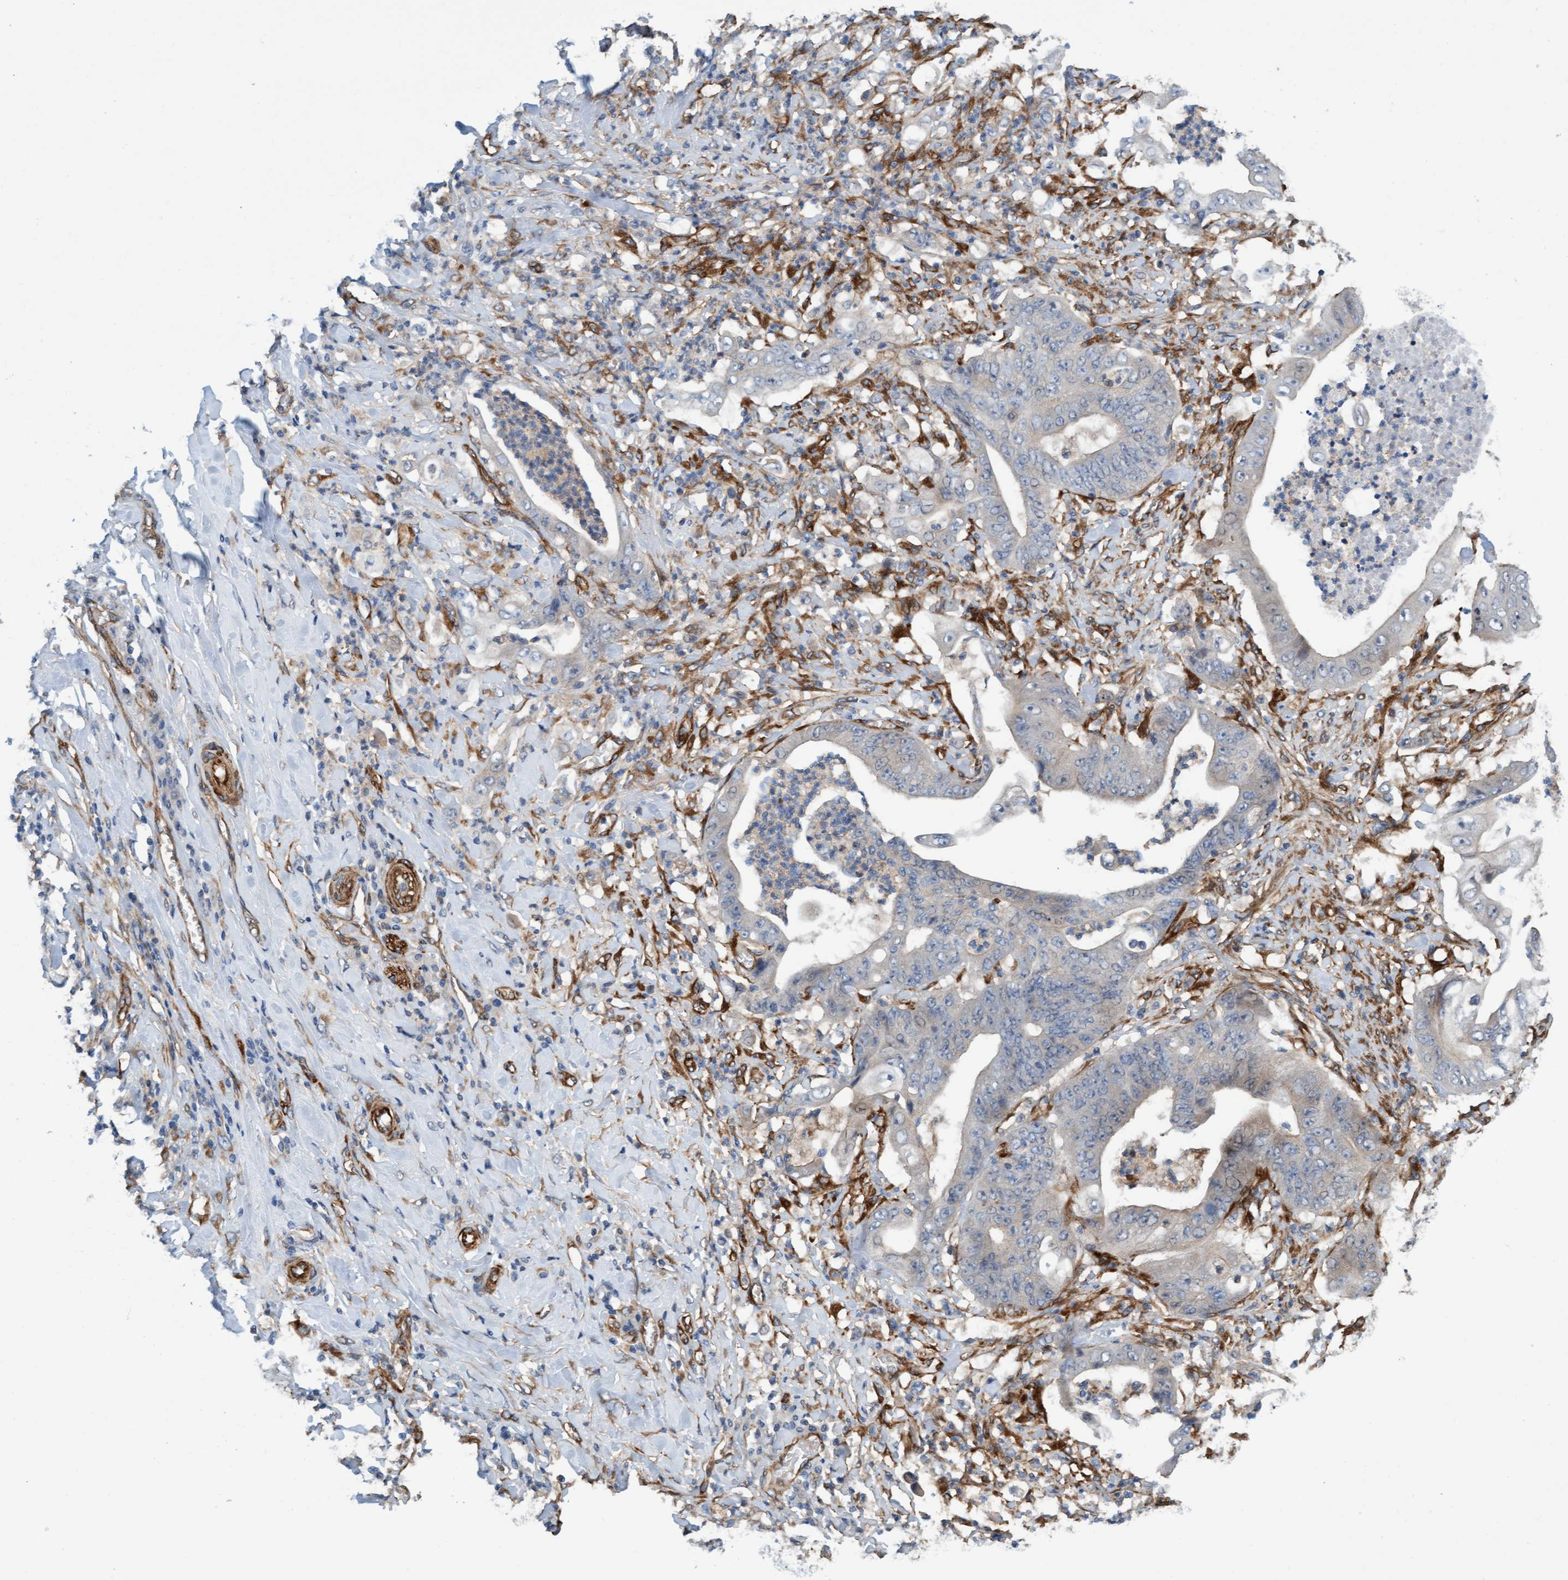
{"staining": {"intensity": "weak", "quantity": "<25%", "location": "cytoplasmic/membranous"}, "tissue": "stomach cancer", "cell_type": "Tumor cells", "image_type": "cancer", "snomed": [{"axis": "morphology", "description": "Adenocarcinoma, NOS"}, {"axis": "topography", "description": "Stomach"}], "caption": "Stomach cancer stained for a protein using IHC demonstrates no expression tumor cells.", "gene": "FMNL3", "patient": {"sex": "female", "age": 73}}